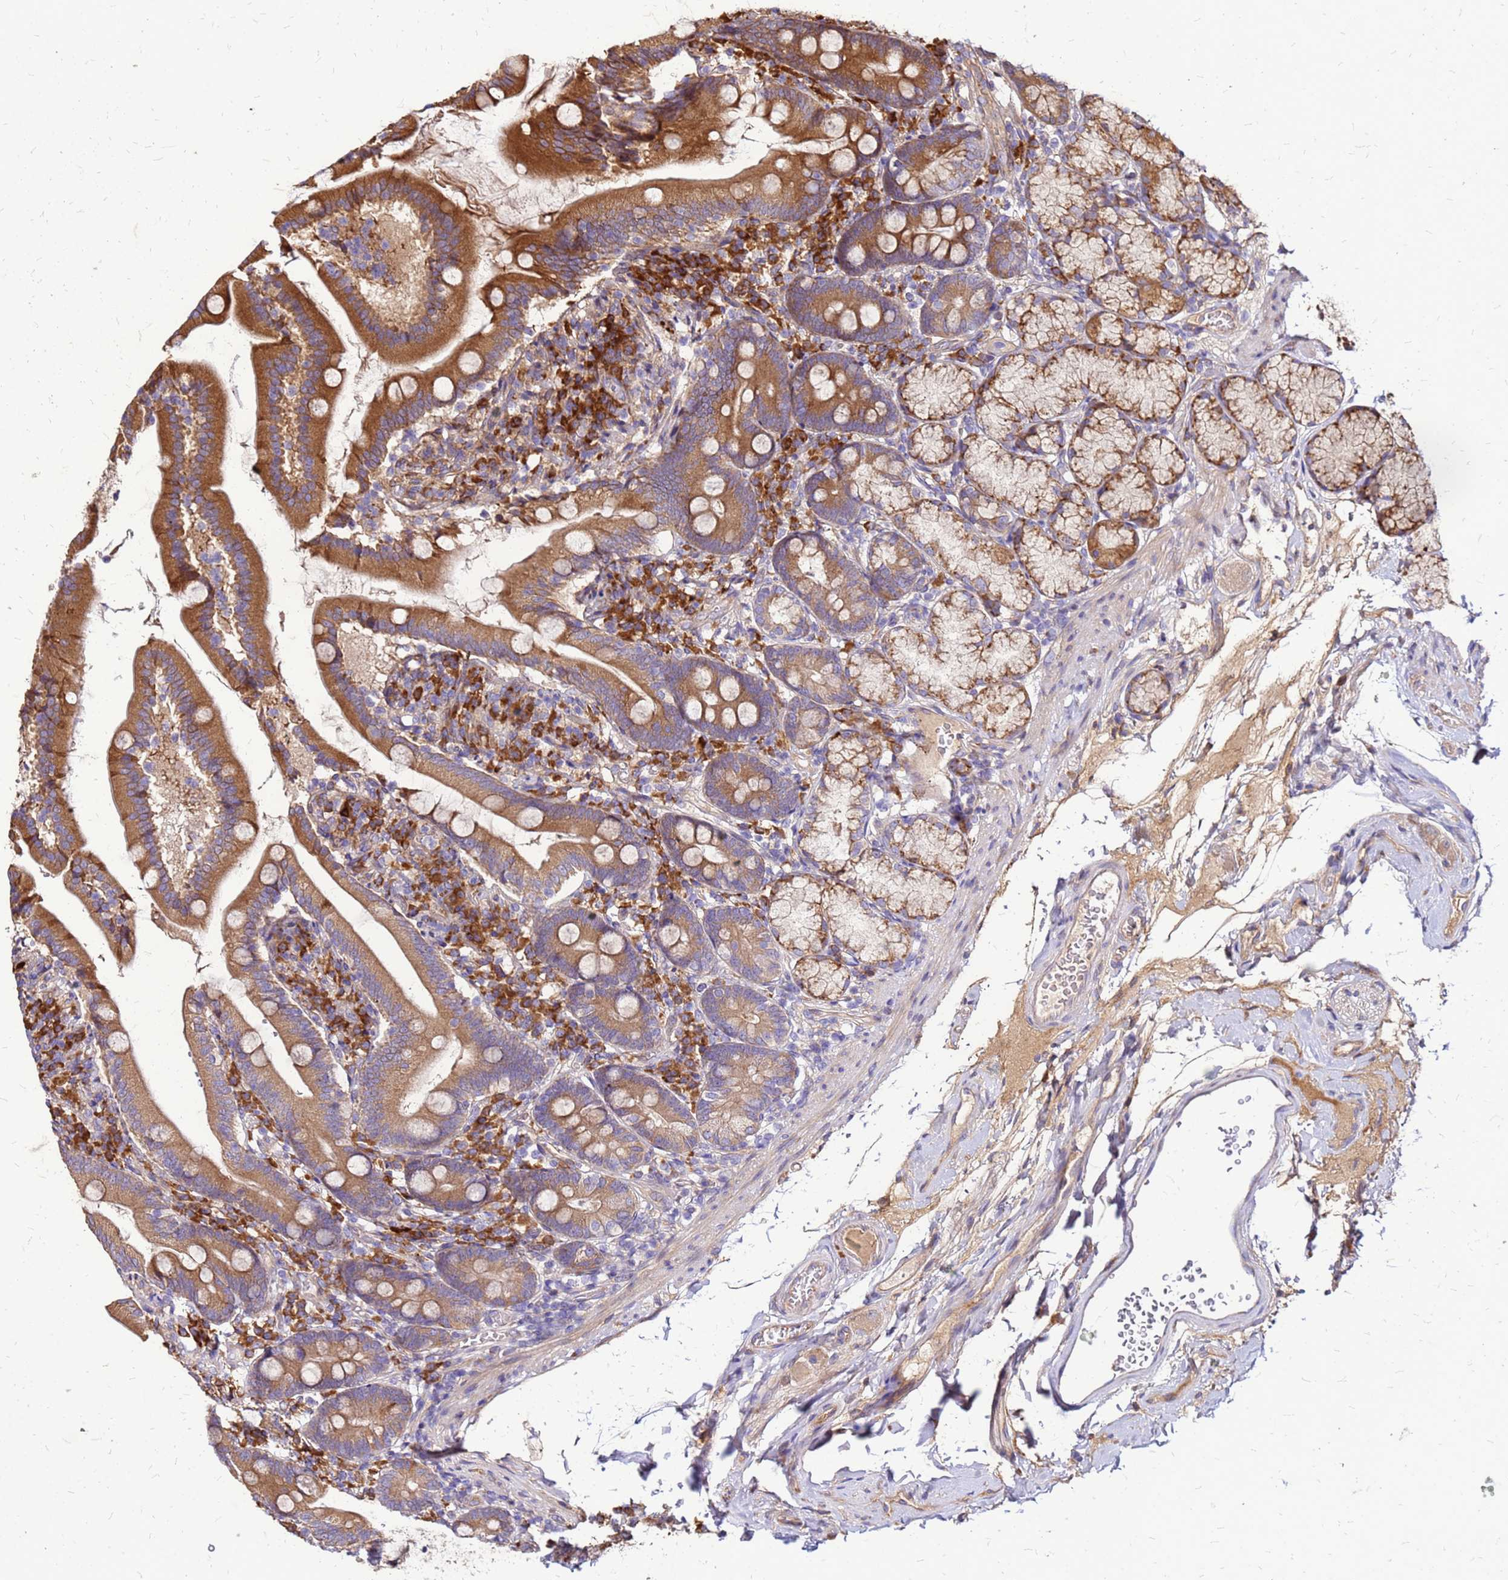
{"staining": {"intensity": "strong", "quantity": ">75%", "location": "cytoplasmic/membranous"}, "tissue": "duodenum", "cell_type": "Glandular cells", "image_type": "normal", "snomed": [{"axis": "morphology", "description": "Normal tissue, NOS"}, {"axis": "topography", "description": "Duodenum"}], "caption": "A histopathology image showing strong cytoplasmic/membranous expression in approximately >75% of glandular cells in unremarkable duodenum, as visualized by brown immunohistochemical staining.", "gene": "VMO1", "patient": {"sex": "female", "age": 67}}